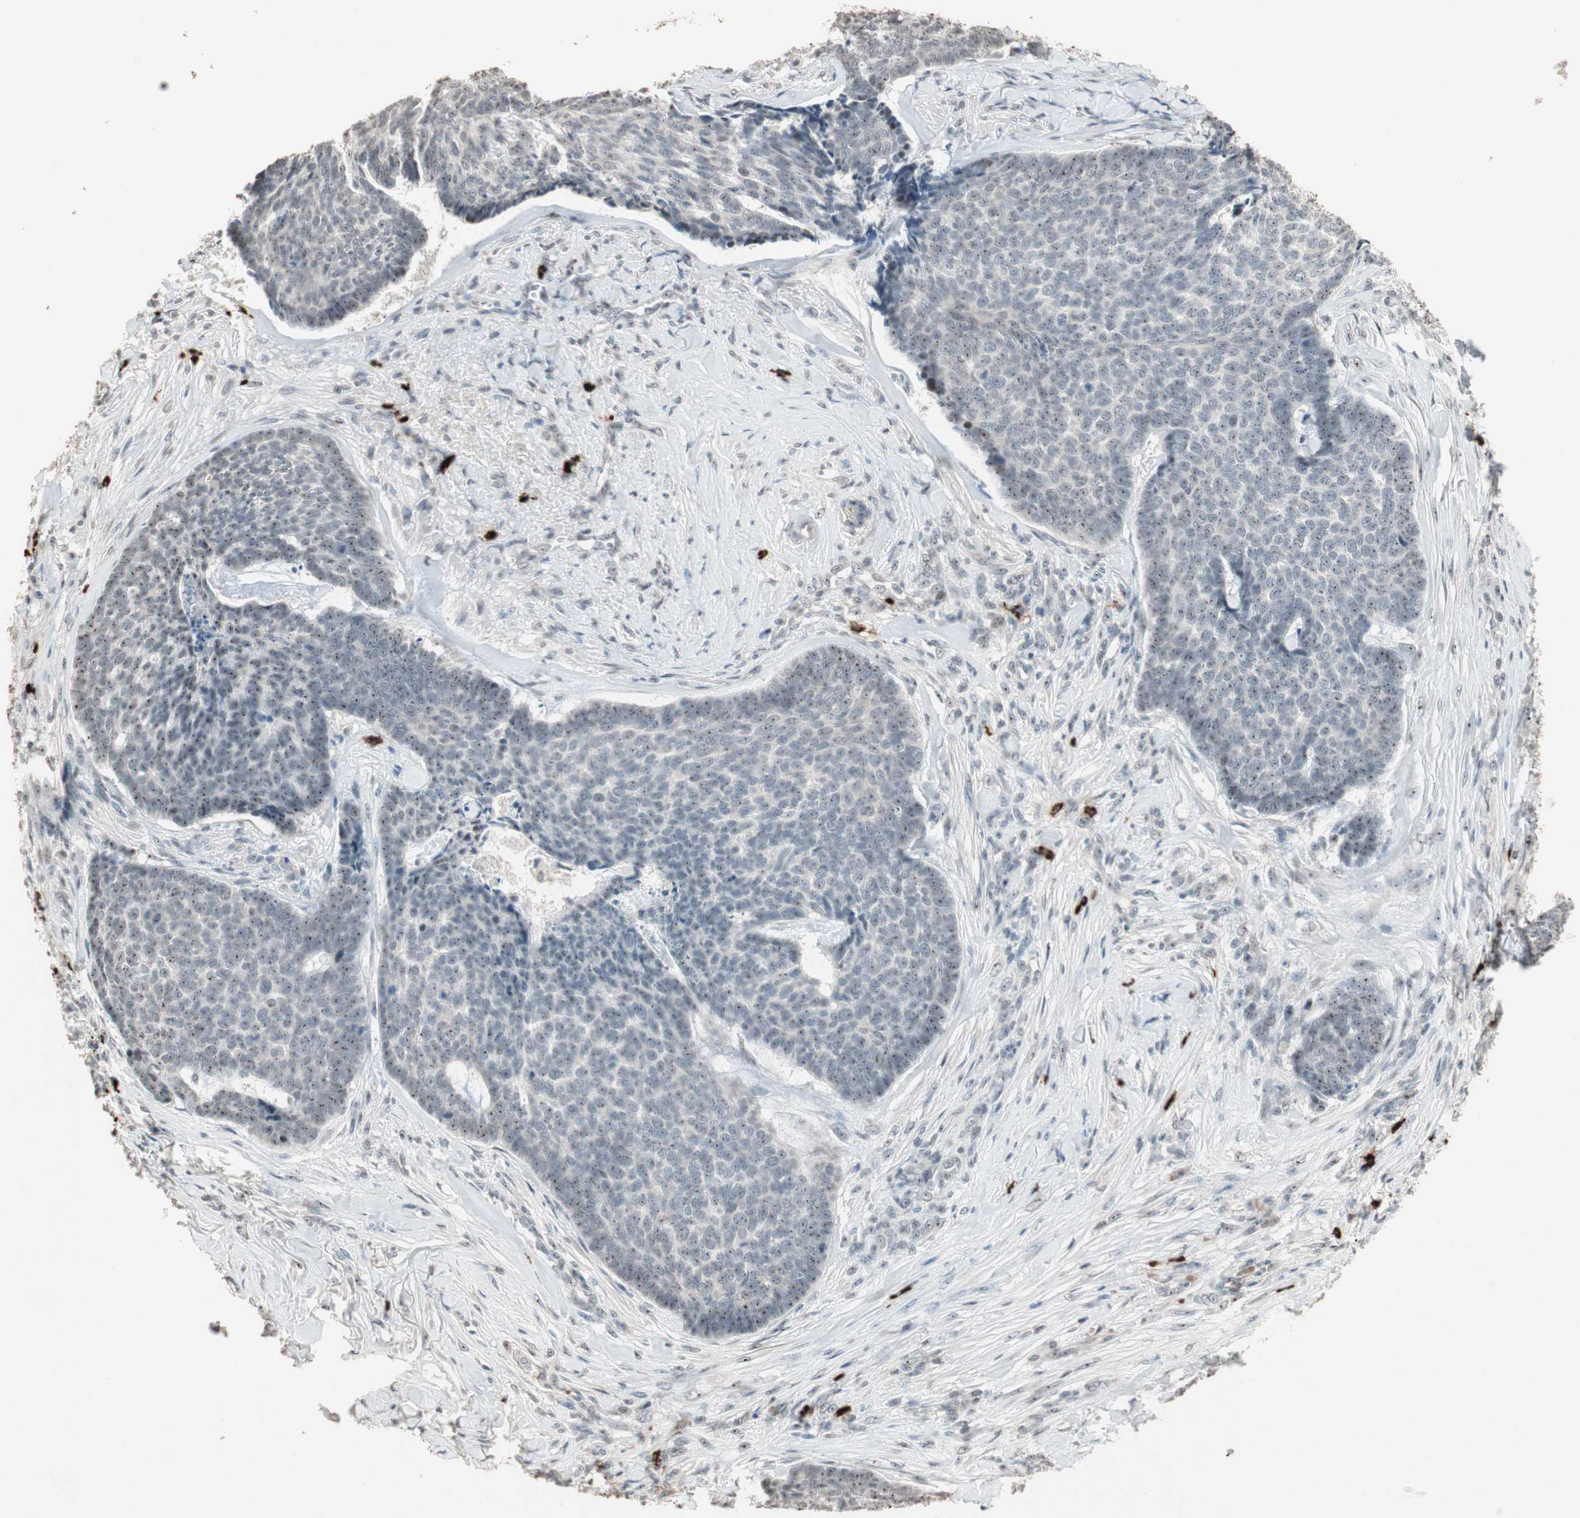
{"staining": {"intensity": "weak", "quantity": ">75%", "location": "nuclear"}, "tissue": "skin cancer", "cell_type": "Tumor cells", "image_type": "cancer", "snomed": [{"axis": "morphology", "description": "Basal cell carcinoma"}, {"axis": "topography", "description": "Skin"}], "caption": "Brown immunohistochemical staining in skin cancer (basal cell carcinoma) displays weak nuclear expression in approximately >75% of tumor cells. (Stains: DAB (3,3'-diaminobenzidine) in brown, nuclei in blue, Microscopy: brightfield microscopy at high magnification).", "gene": "ETV4", "patient": {"sex": "male", "age": 84}}